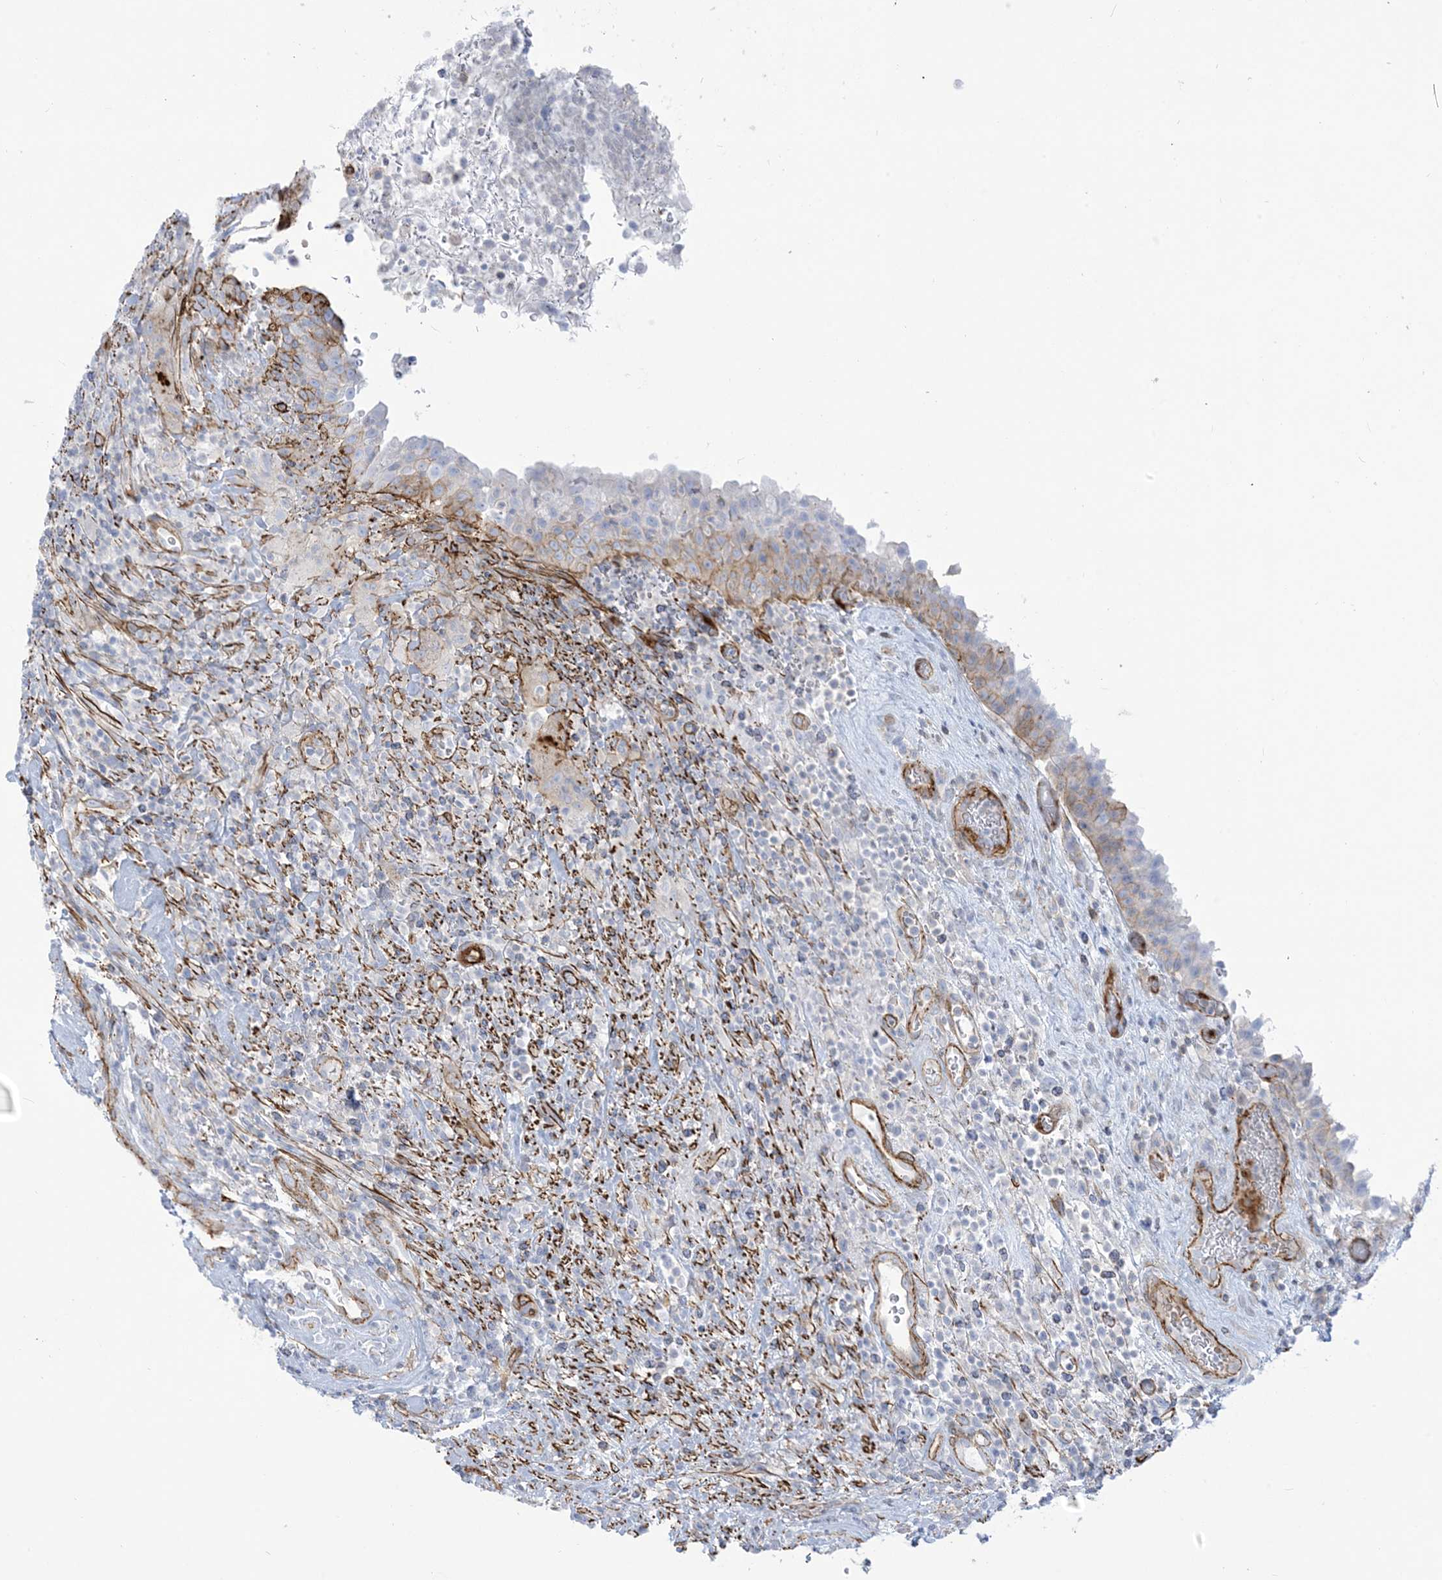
{"staining": {"intensity": "weak", "quantity": "<25%", "location": "cytoplasmic/membranous"}, "tissue": "urinary bladder", "cell_type": "Urothelial cells", "image_type": "normal", "snomed": [{"axis": "morphology", "description": "Normal tissue, NOS"}, {"axis": "morphology", "description": "Inflammation, NOS"}, {"axis": "topography", "description": "Urinary bladder"}], "caption": "IHC histopathology image of normal human urinary bladder stained for a protein (brown), which reveals no staining in urothelial cells.", "gene": "B3GNT7", "patient": {"sex": "female", "age": 75}}